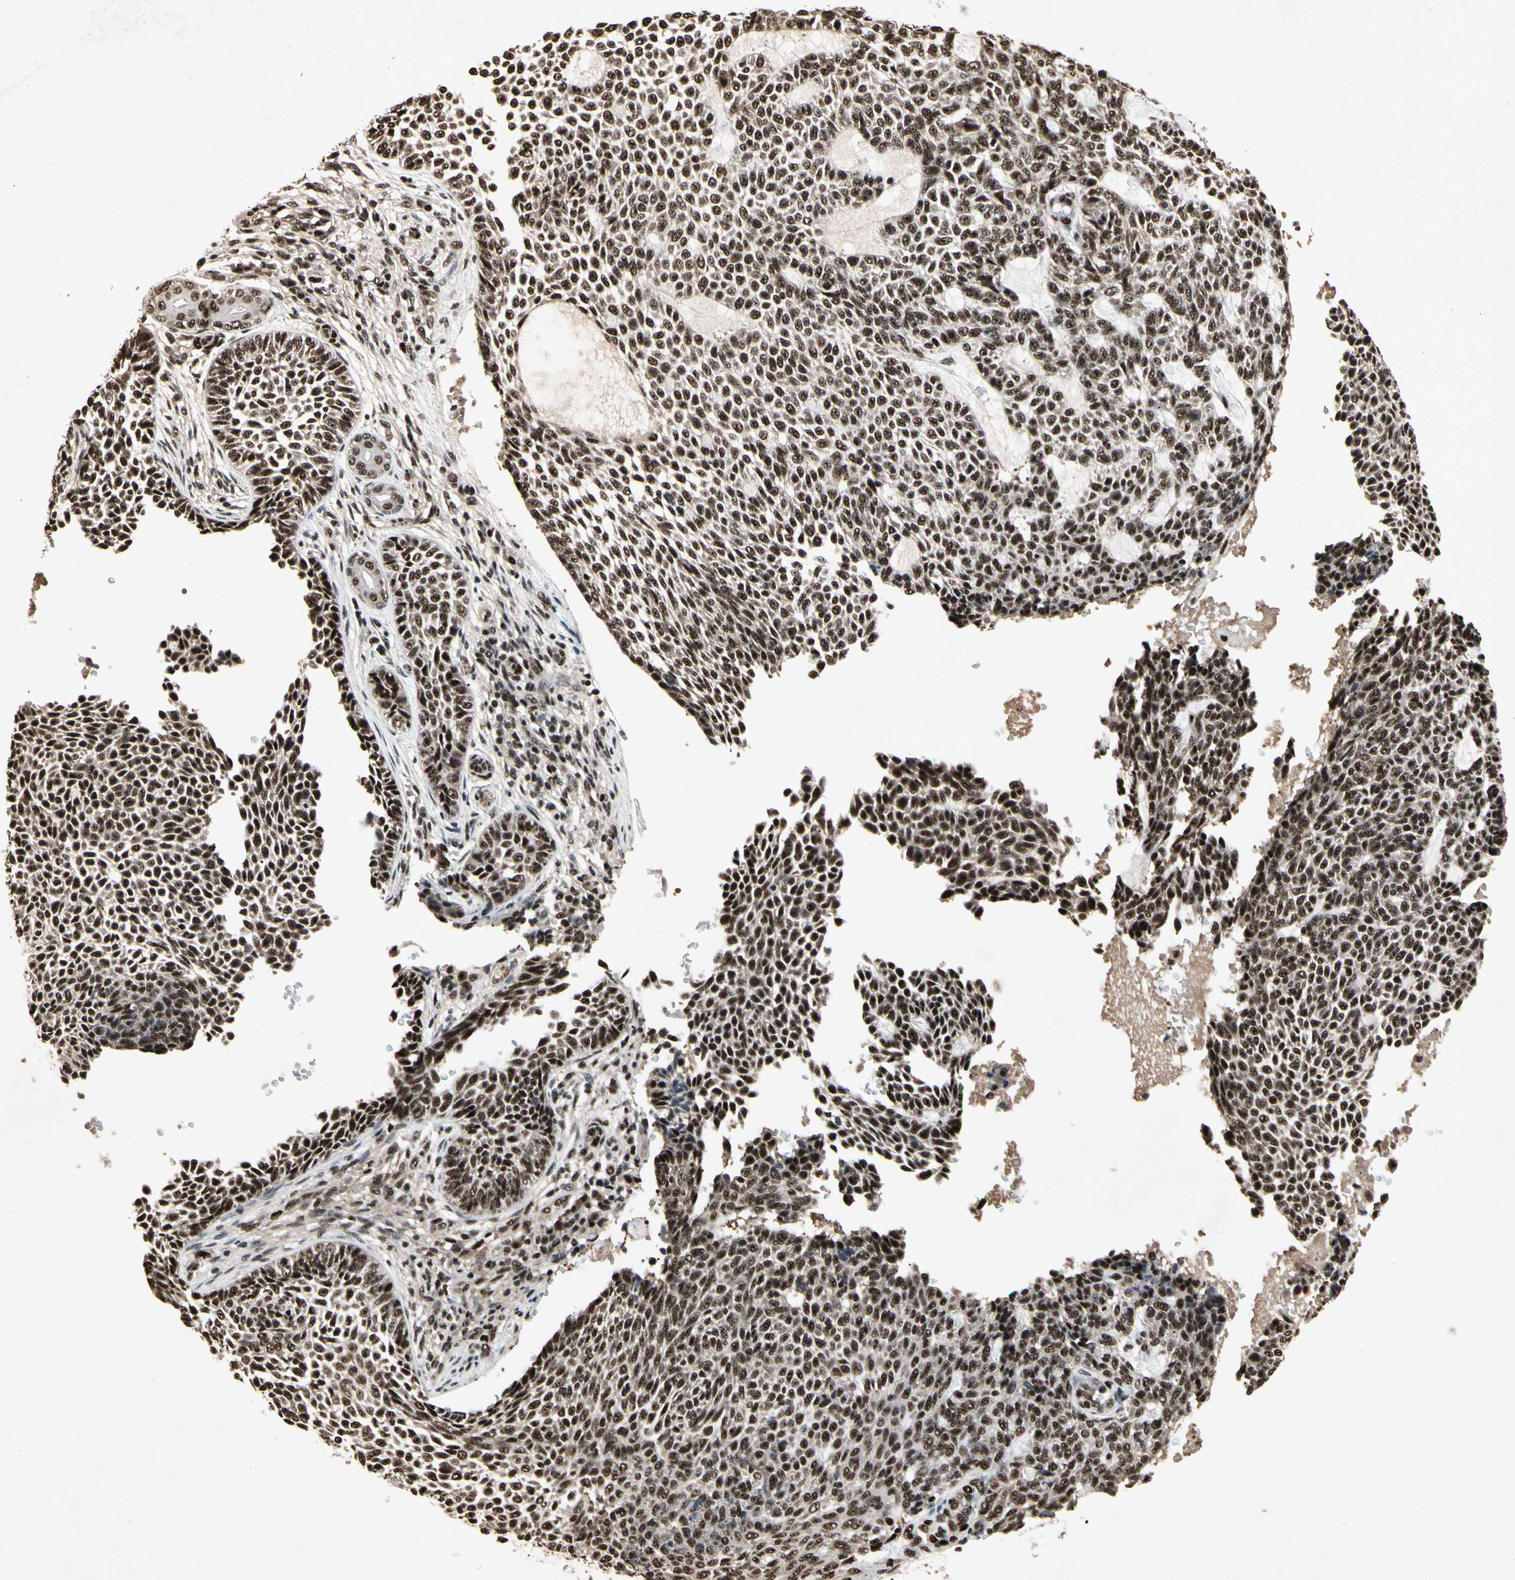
{"staining": {"intensity": "strong", "quantity": ">75%", "location": "nuclear"}, "tissue": "skin cancer", "cell_type": "Tumor cells", "image_type": "cancer", "snomed": [{"axis": "morphology", "description": "Basal cell carcinoma"}, {"axis": "topography", "description": "Skin"}], "caption": "Tumor cells reveal strong nuclear positivity in about >75% of cells in skin cancer.", "gene": "TBX2", "patient": {"sex": "male", "age": 87}}